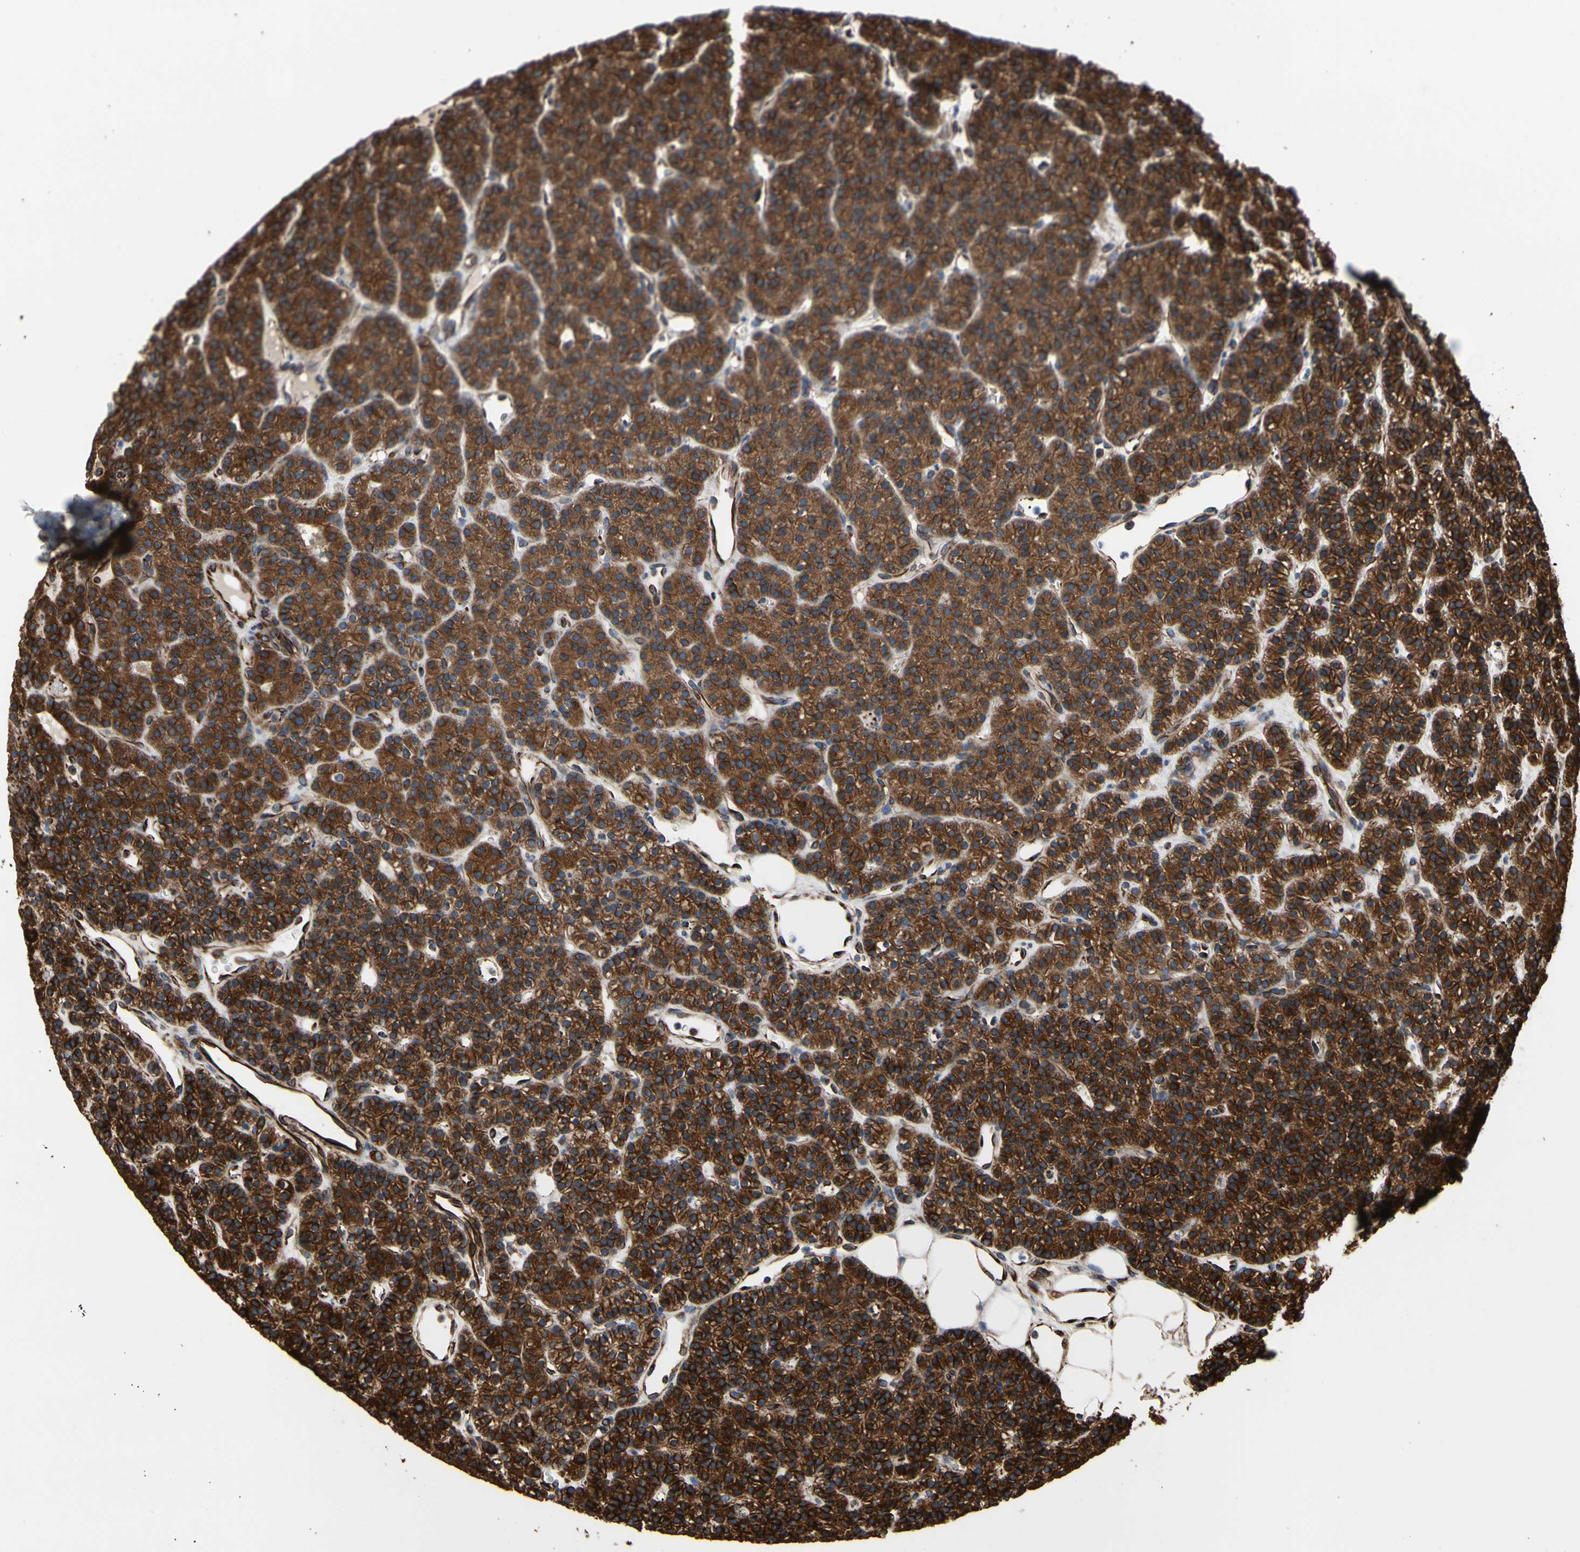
{"staining": {"intensity": "strong", "quantity": ">75%", "location": "cytoplasmic/membranous"}, "tissue": "parathyroid gland", "cell_type": "Glandular cells", "image_type": "normal", "snomed": [{"axis": "morphology", "description": "Normal tissue, NOS"}, {"axis": "morphology", "description": "Hyperplasia, NOS"}, {"axis": "topography", "description": "Parathyroid gland"}], "caption": "This is an image of immunohistochemistry (IHC) staining of unremarkable parathyroid gland, which shows strong positivity in the cytoplasmic/membranous of glandular cells.", "gene": "TUBA1A", "patient": {"sex": "male", "age": 44}}